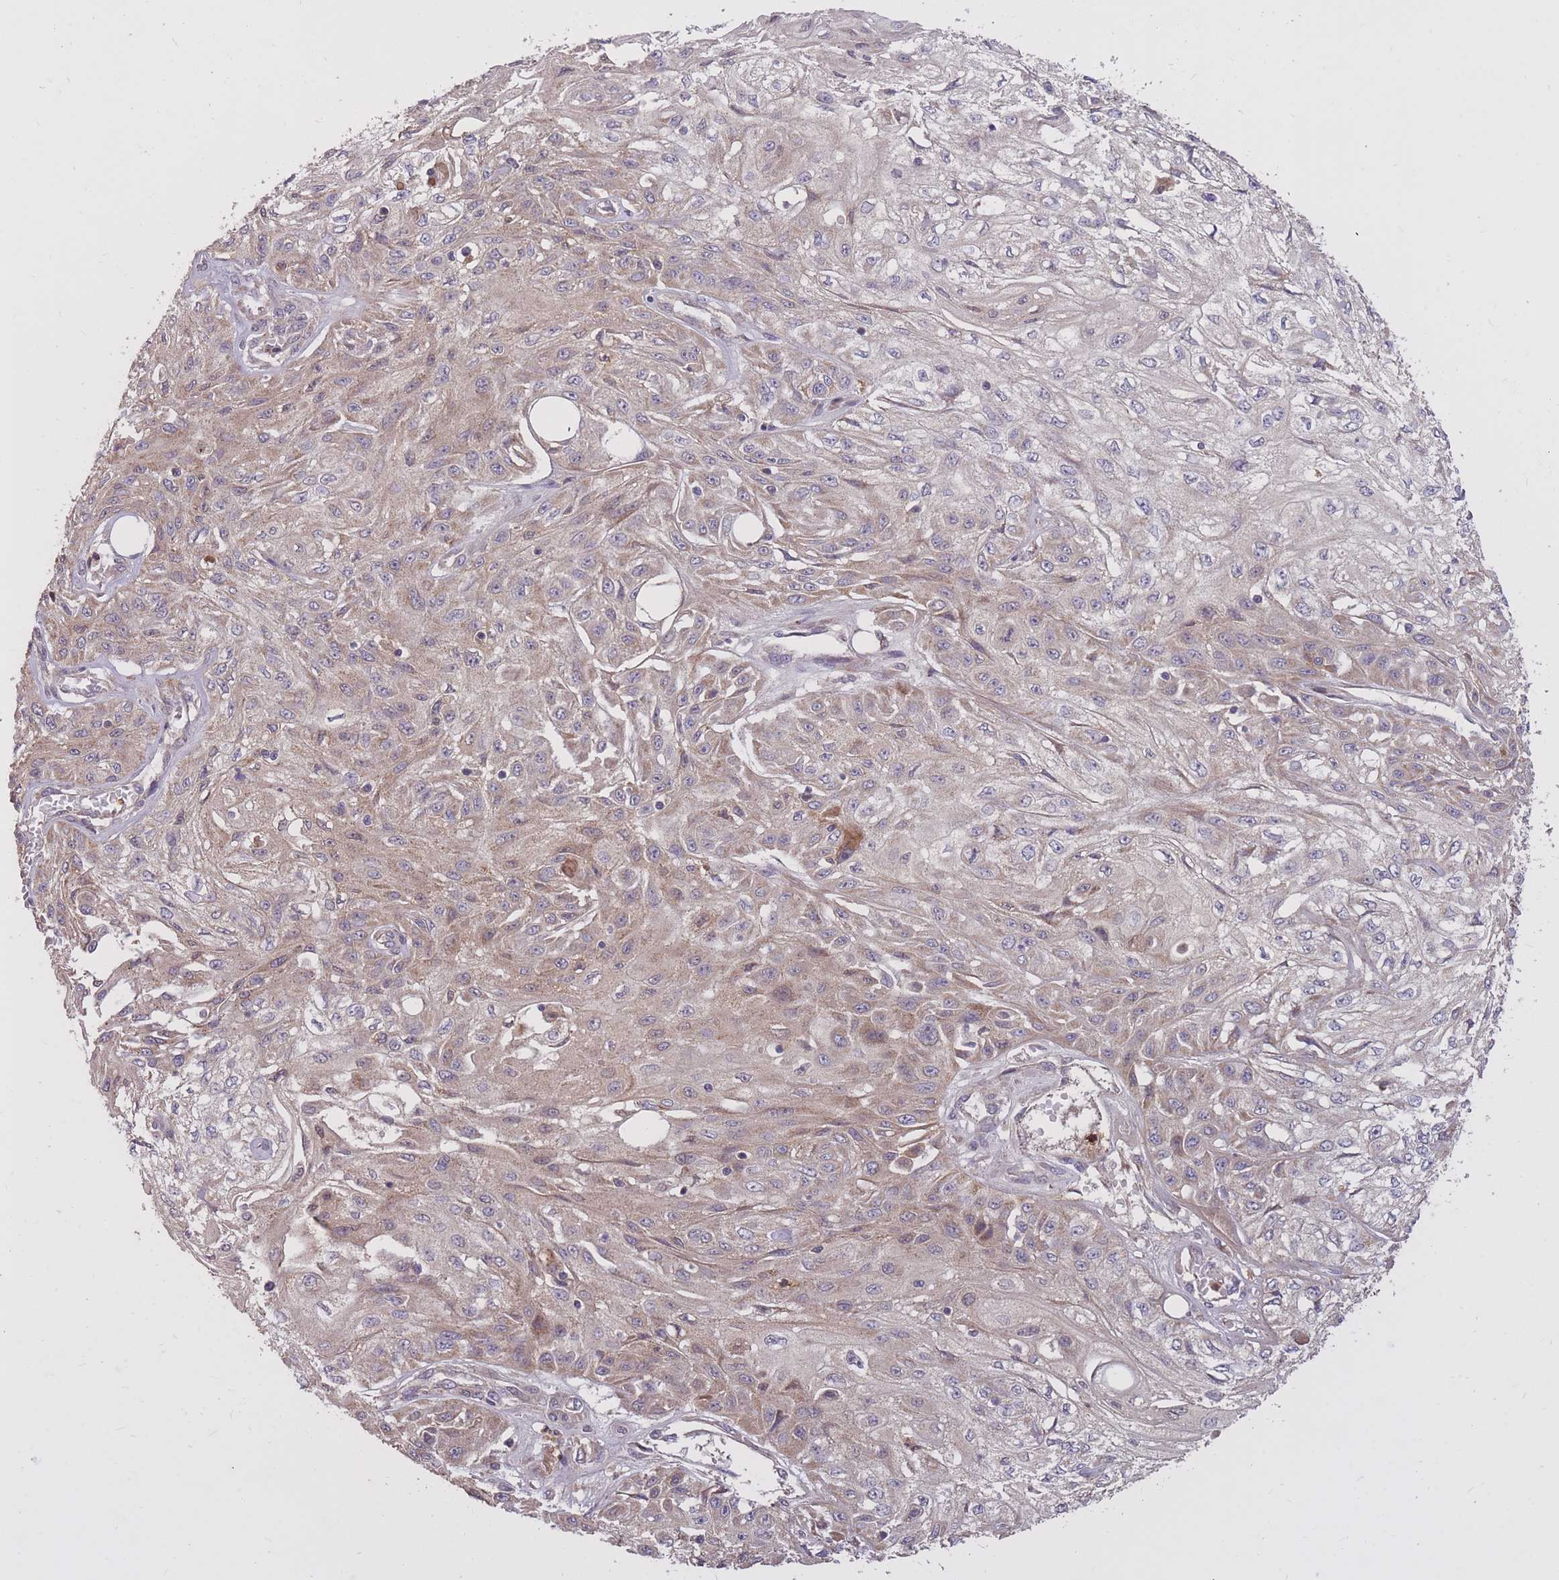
{"staining": {"intensity": "weak", "quantity": "25%-75%", "location": "cytoplasmic/membranous"}, "tissue": "skin cancer", "cell_type": "Tumor cells", "image_type": "cancer", "snomed": [{"axis": "morphology", "description": "Squamous cell carcinoma, NOS"}, {"axis": "morphology", "description": "Squamous cell carcinoma, metastatic, NOS"}, {"axis": "topography", "description": "Skin"}, {"axis": "topography", "description": "Lymph node"}], "caption": "Immunohistochemical staining of human skin cancer displays weak cytoplasmic/membranous protein positivity in about 25%-75% of tumor cells.", "gene": "IGF2BP2", "patient": {"sex": "male", "age": 75}}